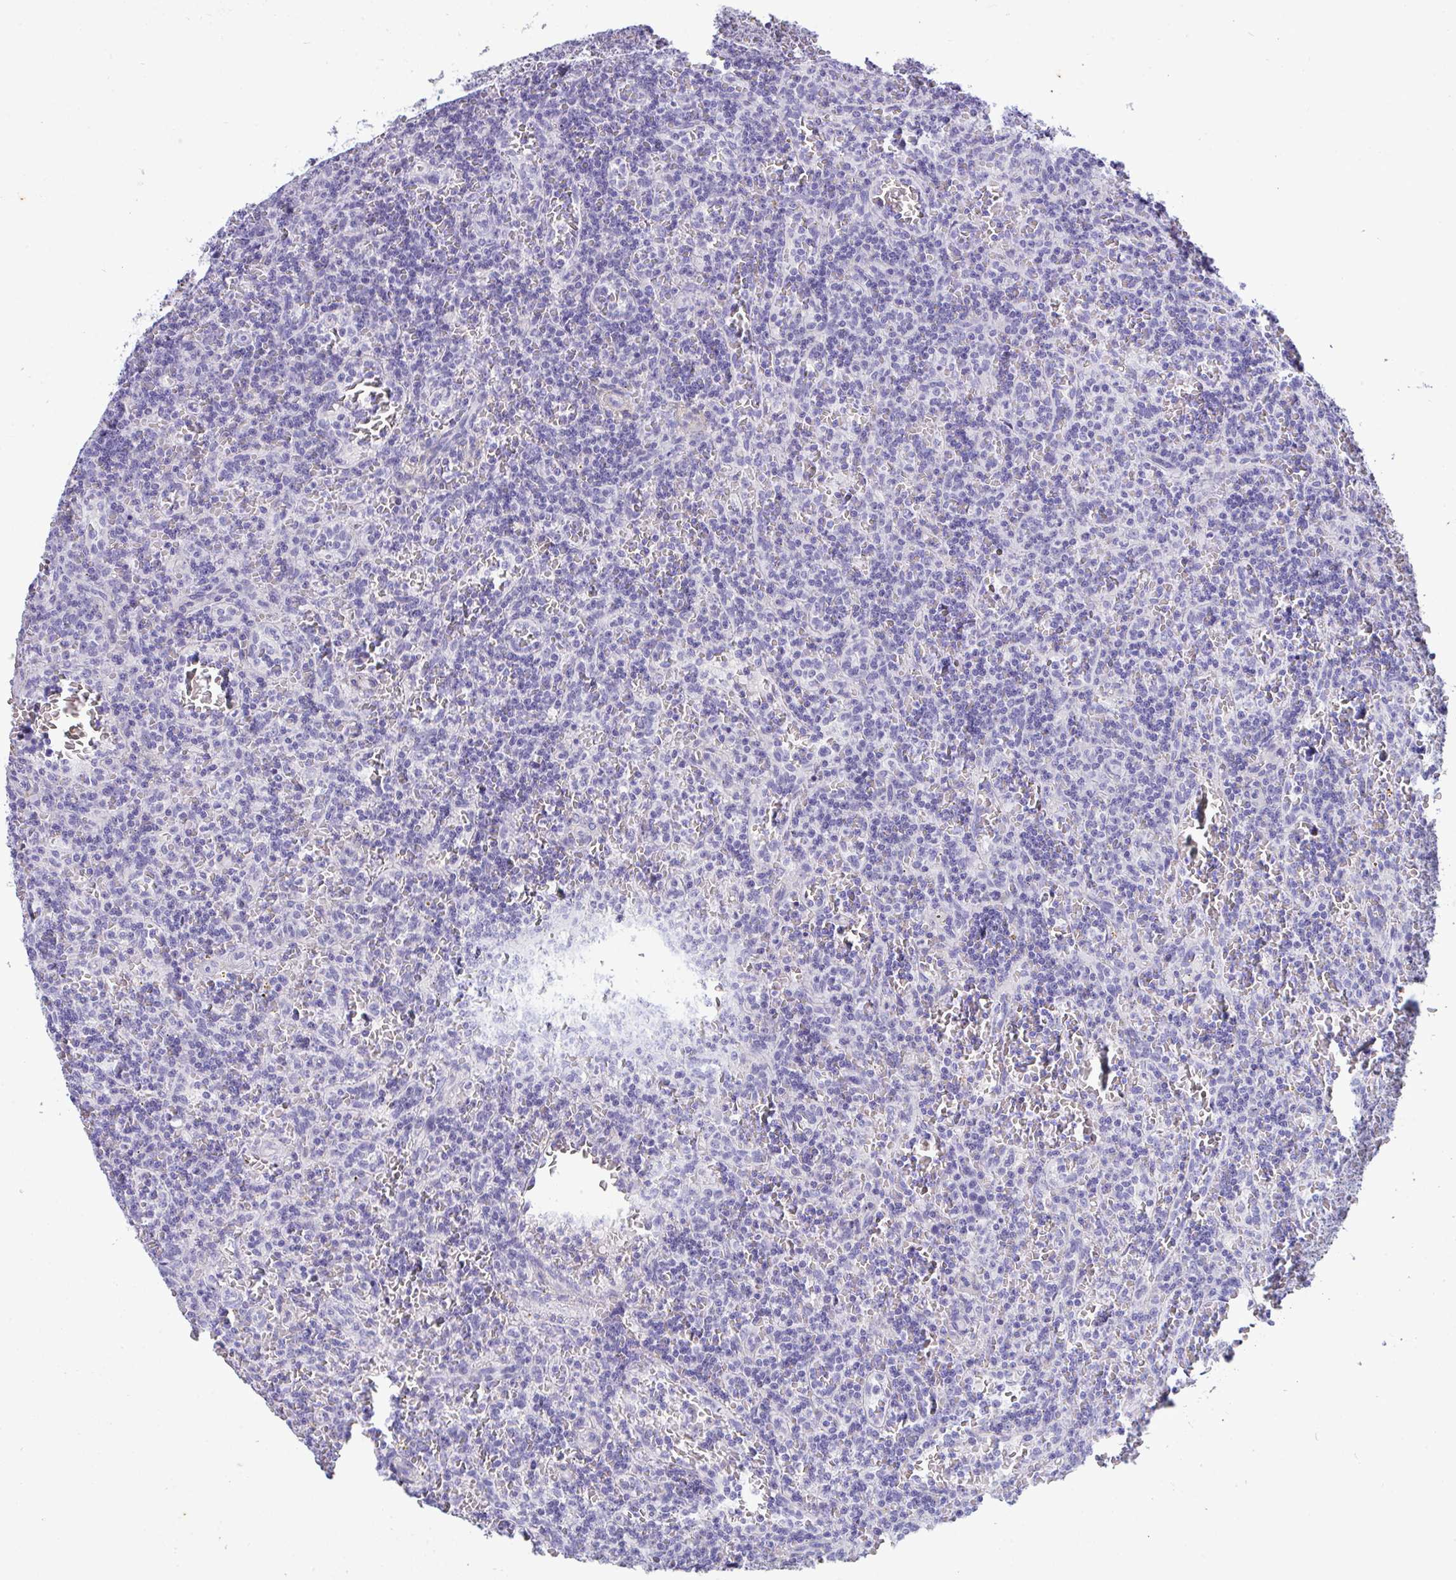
{"staining": {"intensity": "negative", "quantity": "none", "location": "none"}, "tissue": "lymphoma", "cell_type": "Tumor cells", "image_type": "cancer", "snomed": [{"axis": "morphology", "description": "Malignant lymphoma, non-Hodgkin's type, Low grade"}, {"axis": "topography", "description": "Spleen"}], "caption": "Human lymphoma stained for a protein using immunohistochemistry (IHC) exhibits no expression in tumor cells.", "gene": "LHFPL6", "patient": {"sex": "male", "age": 73}}